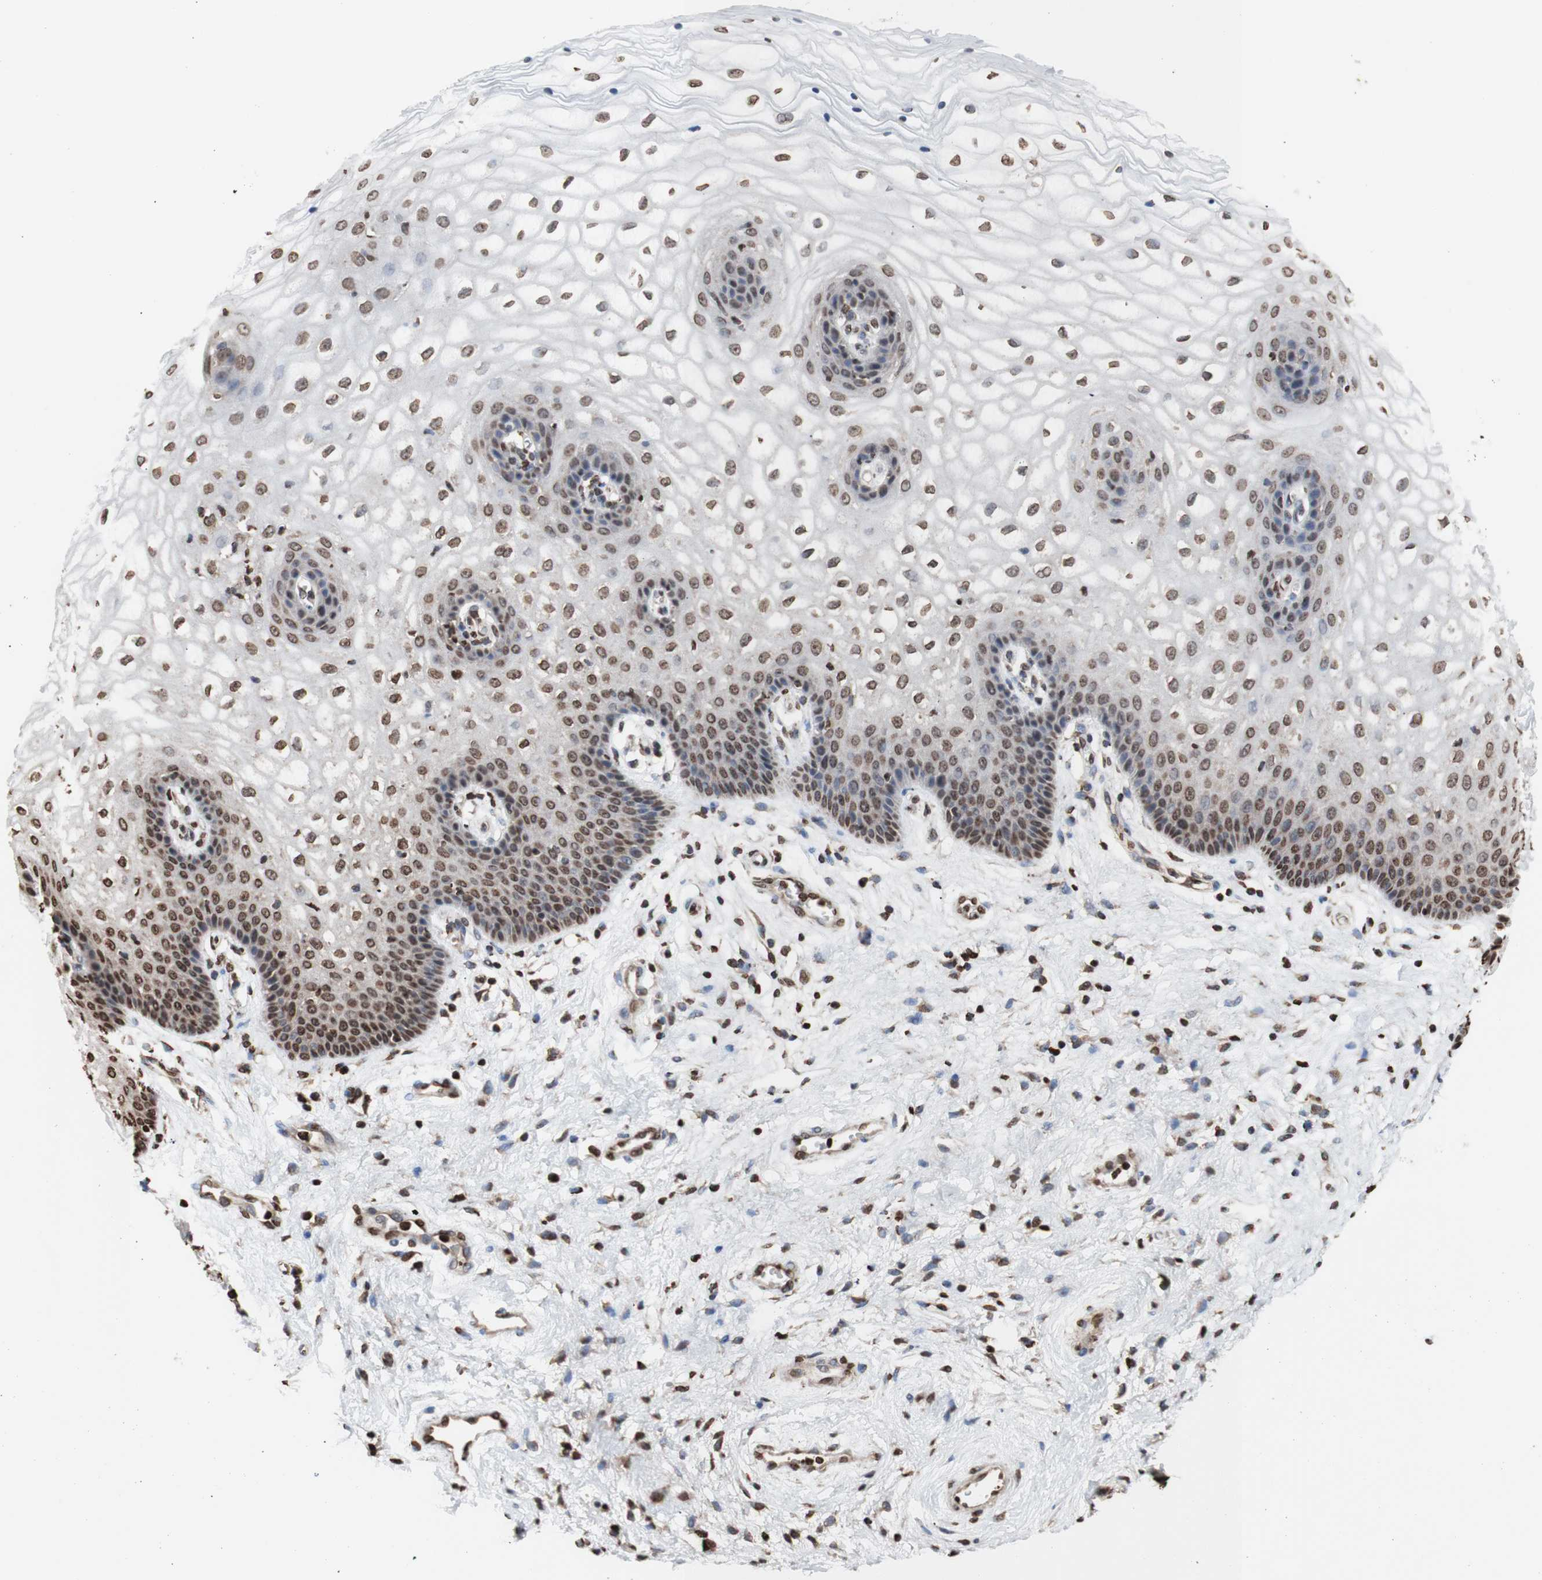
{"staining": {"intensity": "moderate", "quantity": ">75%", "location": "nuclear"}, "tissue": "vagina", "cell_type": "Squamous epithelial cells", "image_type": "normal", "snomed": [{"axis": "morphology", "description": "Normal tissue, NOS"}, {"axis": "topography", "description": "Vagina"}], "caption": "Squamous epithelial cells exhibit medium levels of moderate nuclear expression in about >75% of cells in normal vagina. The staining was performed using DAB, with brown indicating positive protein expression. Nuclei are stained blue with hematoxylin.", "gene": "SNAI2", "patient": {"sex": "female", "age": 34}}